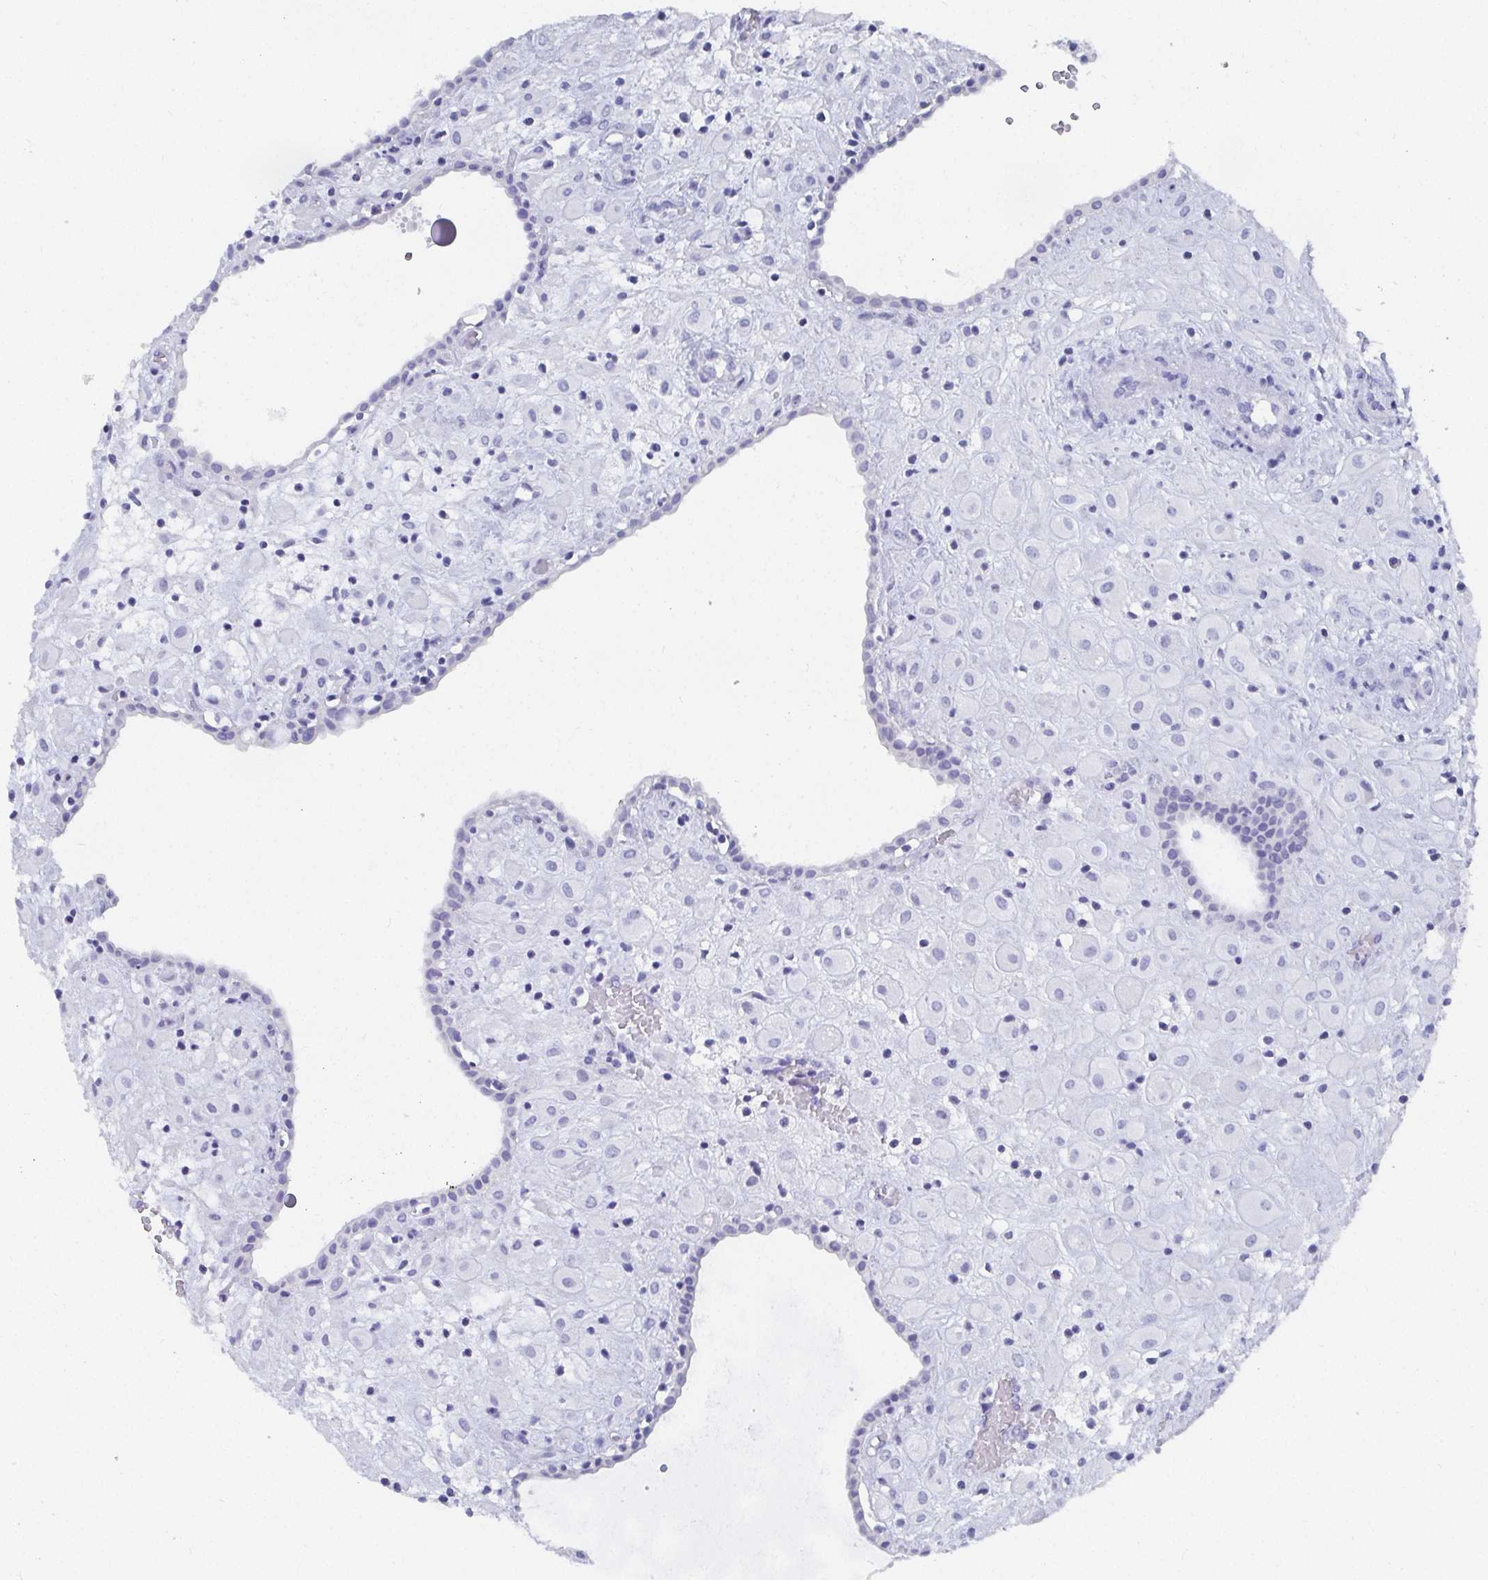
{"staining": {"intensity": "negative", "quantity": "none", "location": "none"}, "tissue": "placenta", "cell_type": "Decidual cells", "image_type": "normal", "snomed": [{"axis": "morphology", "description": "Normal tissue, NOS"}, {"axis": "topography", "description": "Placenta"}], "caption": "IHC image of unremarkable placenta: placenta stained with DAB displays no significant protein staining in decidual cells.", "gene": "GRIA1", "patient": {"sex": "female", "age": 24}}